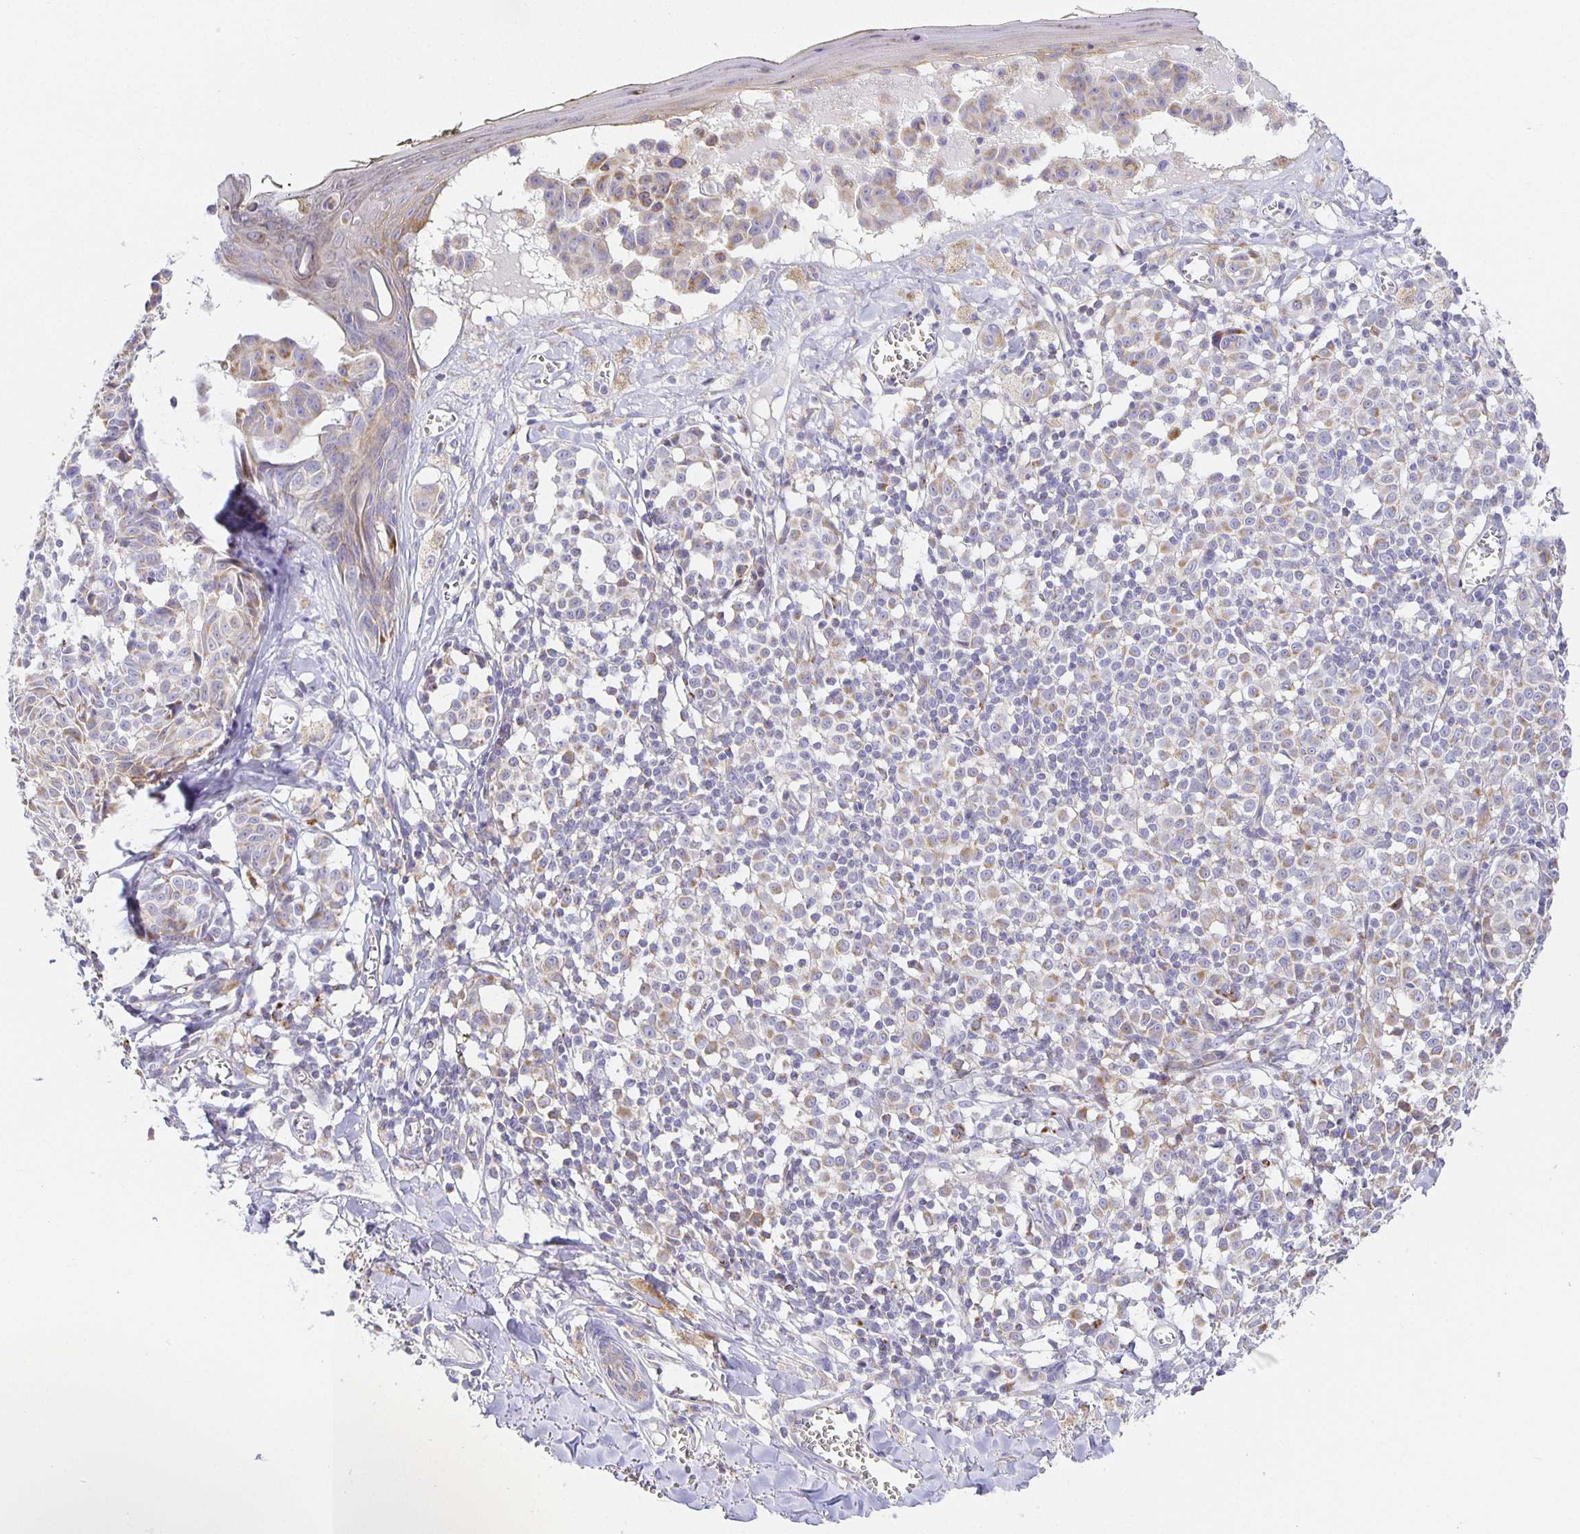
{"staining": {"intensity": "weak", "quantity": "<25%", "location": "cytoplasmic/membranous"}, "tissue": "melanoma", "cell_type": "Tumor cells", "image_type": "cancer", "snomed": [{"axis": "morphology", "description": "Malignant melanoma, NOS"}, {"axis": "topography", "description": "Skin"}], "caption": "An immunohistochemistry (IHC) histopathology image of malignant melanoma is shown. There is no staining in tumor cells of malignant melanoma.", "gene": "FLRT3", "patient": {"sex": "female", "age": 43}}